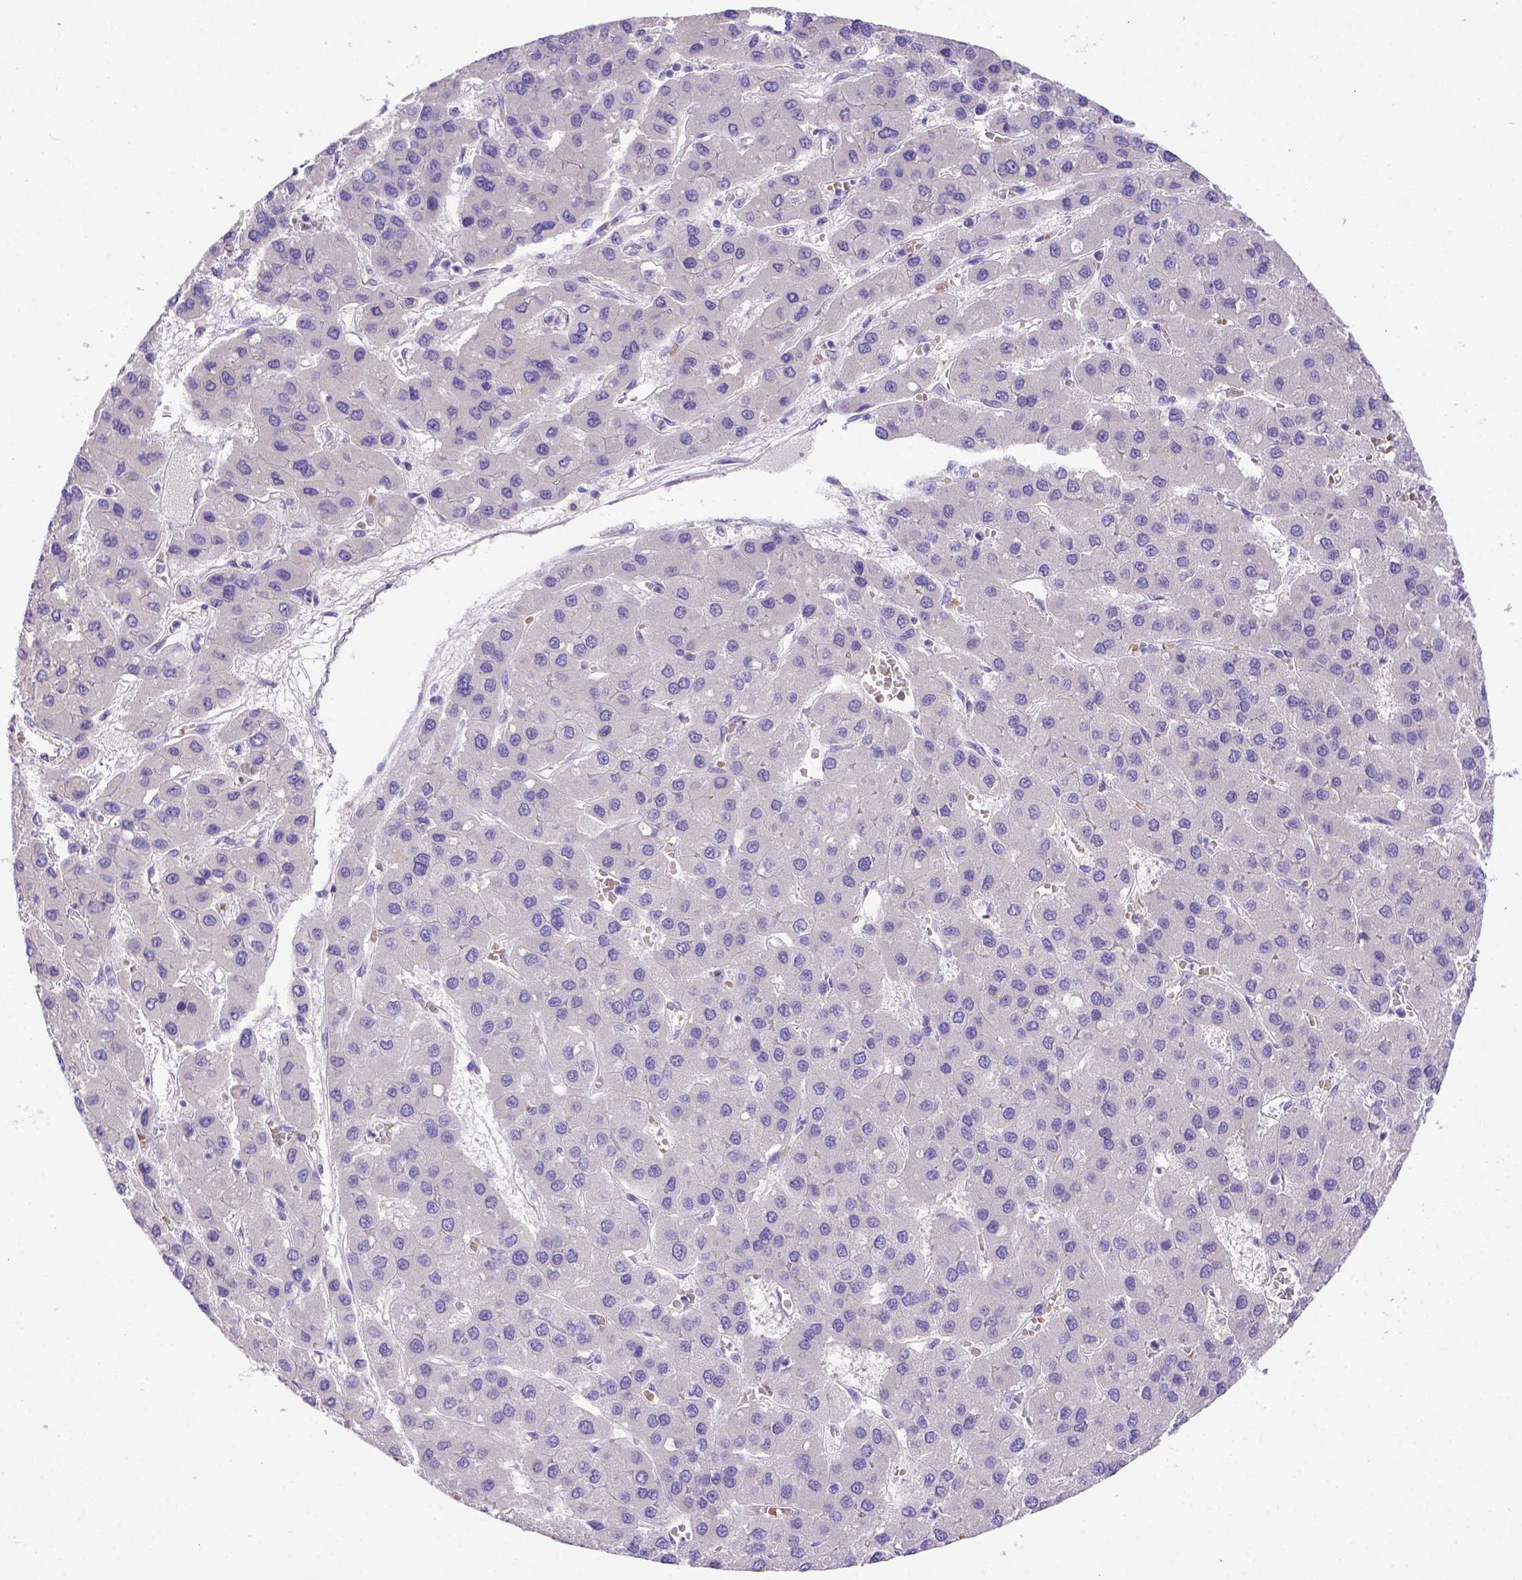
{"staining": {"intensity": "negative", "quantity": "none", "location": "none"}, "tissue": "liver cancer", "cell_type": "Tumor cells", "image_type": "cancer", "snomed": [{"axis": "morphology", "description": "Carcinoma, Hepatocellular, NOS"}, {"axis": "topography", "description": "Liver"}], "caption": "Tumor cells show no significant protein staining in liver cancer (hepatocellular carcinoma). (Stains: DAB IHC with hematoxylin counter stain, Microscopy: brightfield microscopy at high magnification).", "gene": "ADAM12", "patient": {"sex": "female", "age": 41}}